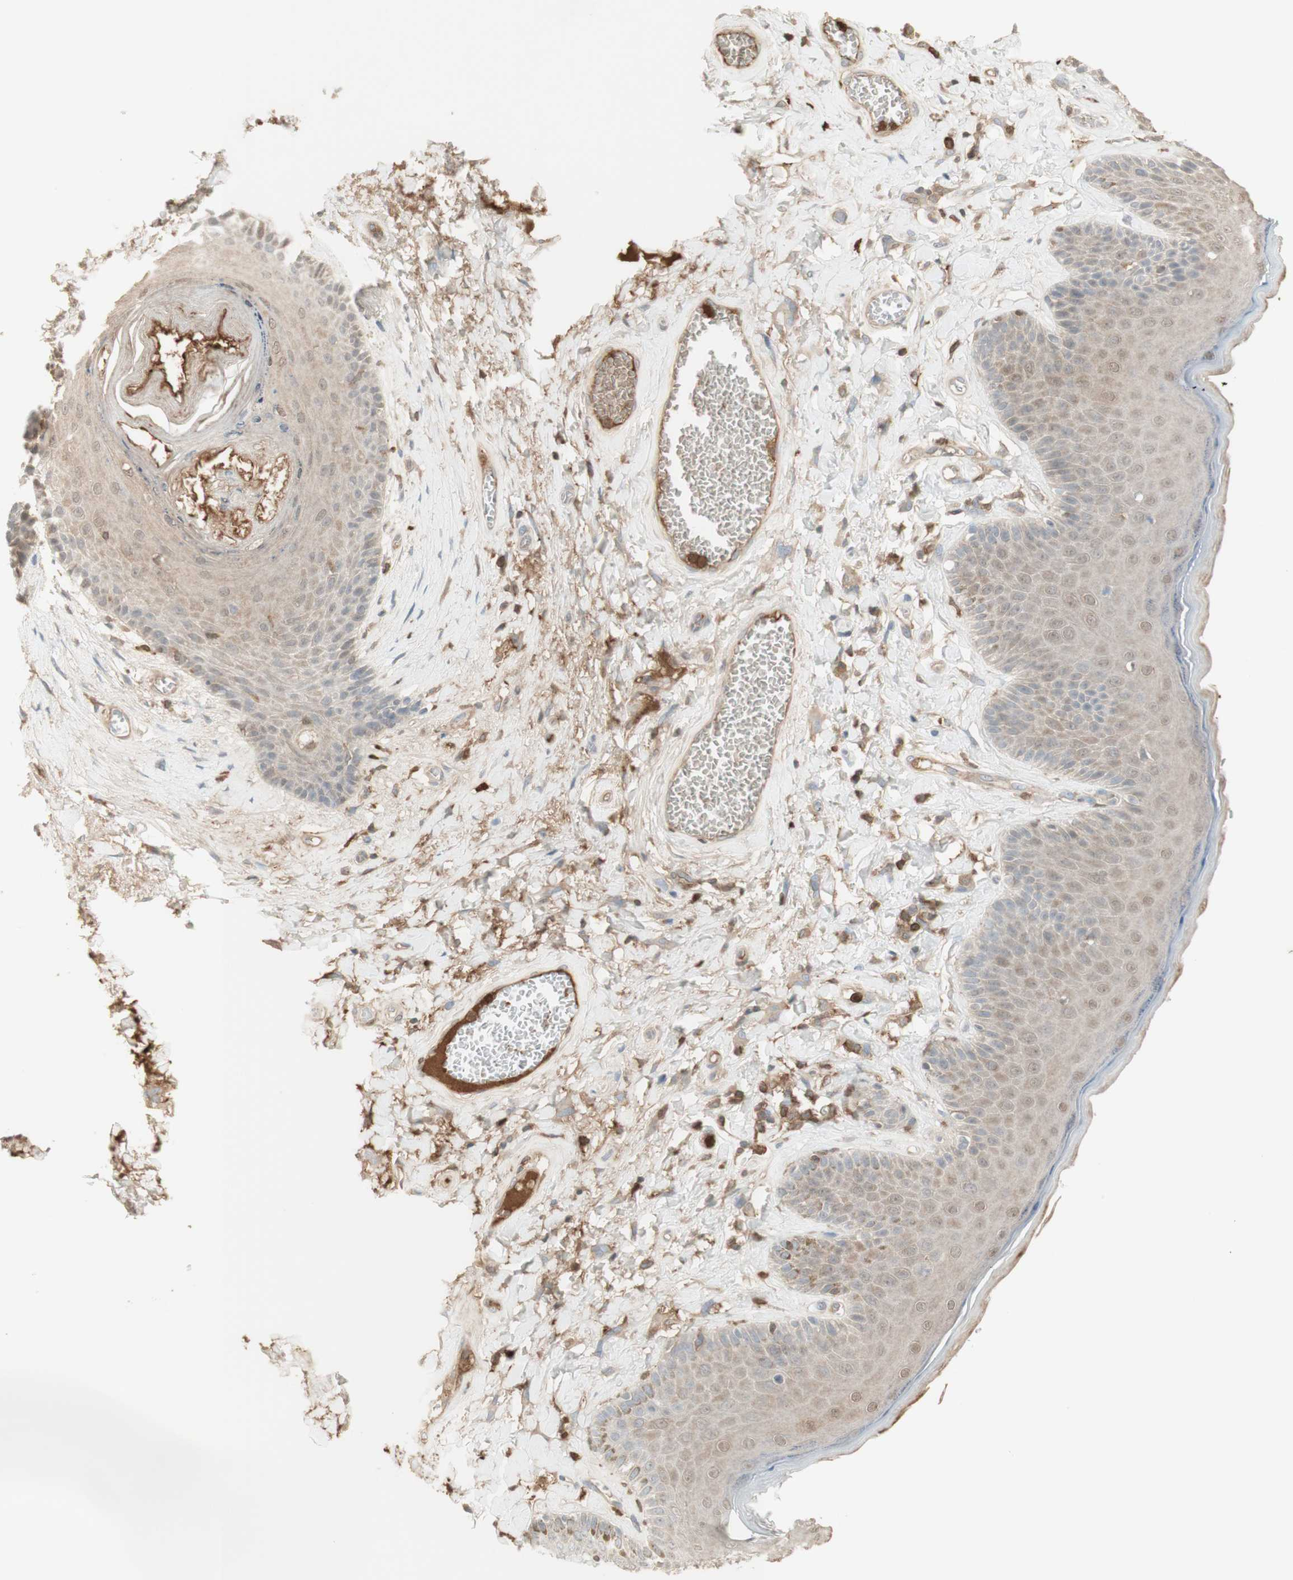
{"staining": {"intensity": "weak", "quantity": "25%-75%", "location": "cytoplasmic/membranous,nuclear"}, "tissue": "skin", "cell_type": "Epidermal cells", "image_type": "normal", "snomed": [{"axis": "morphology", "description": "Normal tissue, NOS"}, {"axis": "topography", "description": "Anal"}], "caption": "Brown immunohistochemical staining in unremarkable human skin exhibits weak cytoplasmic/membranous,nuclear positivity in about 25%-75% of epidermal cells. (brown staining indicates protein expression, while blue staining denotes nuclei).", "gene": "NID1", "patient": {"sex": "male", "age": 69}}